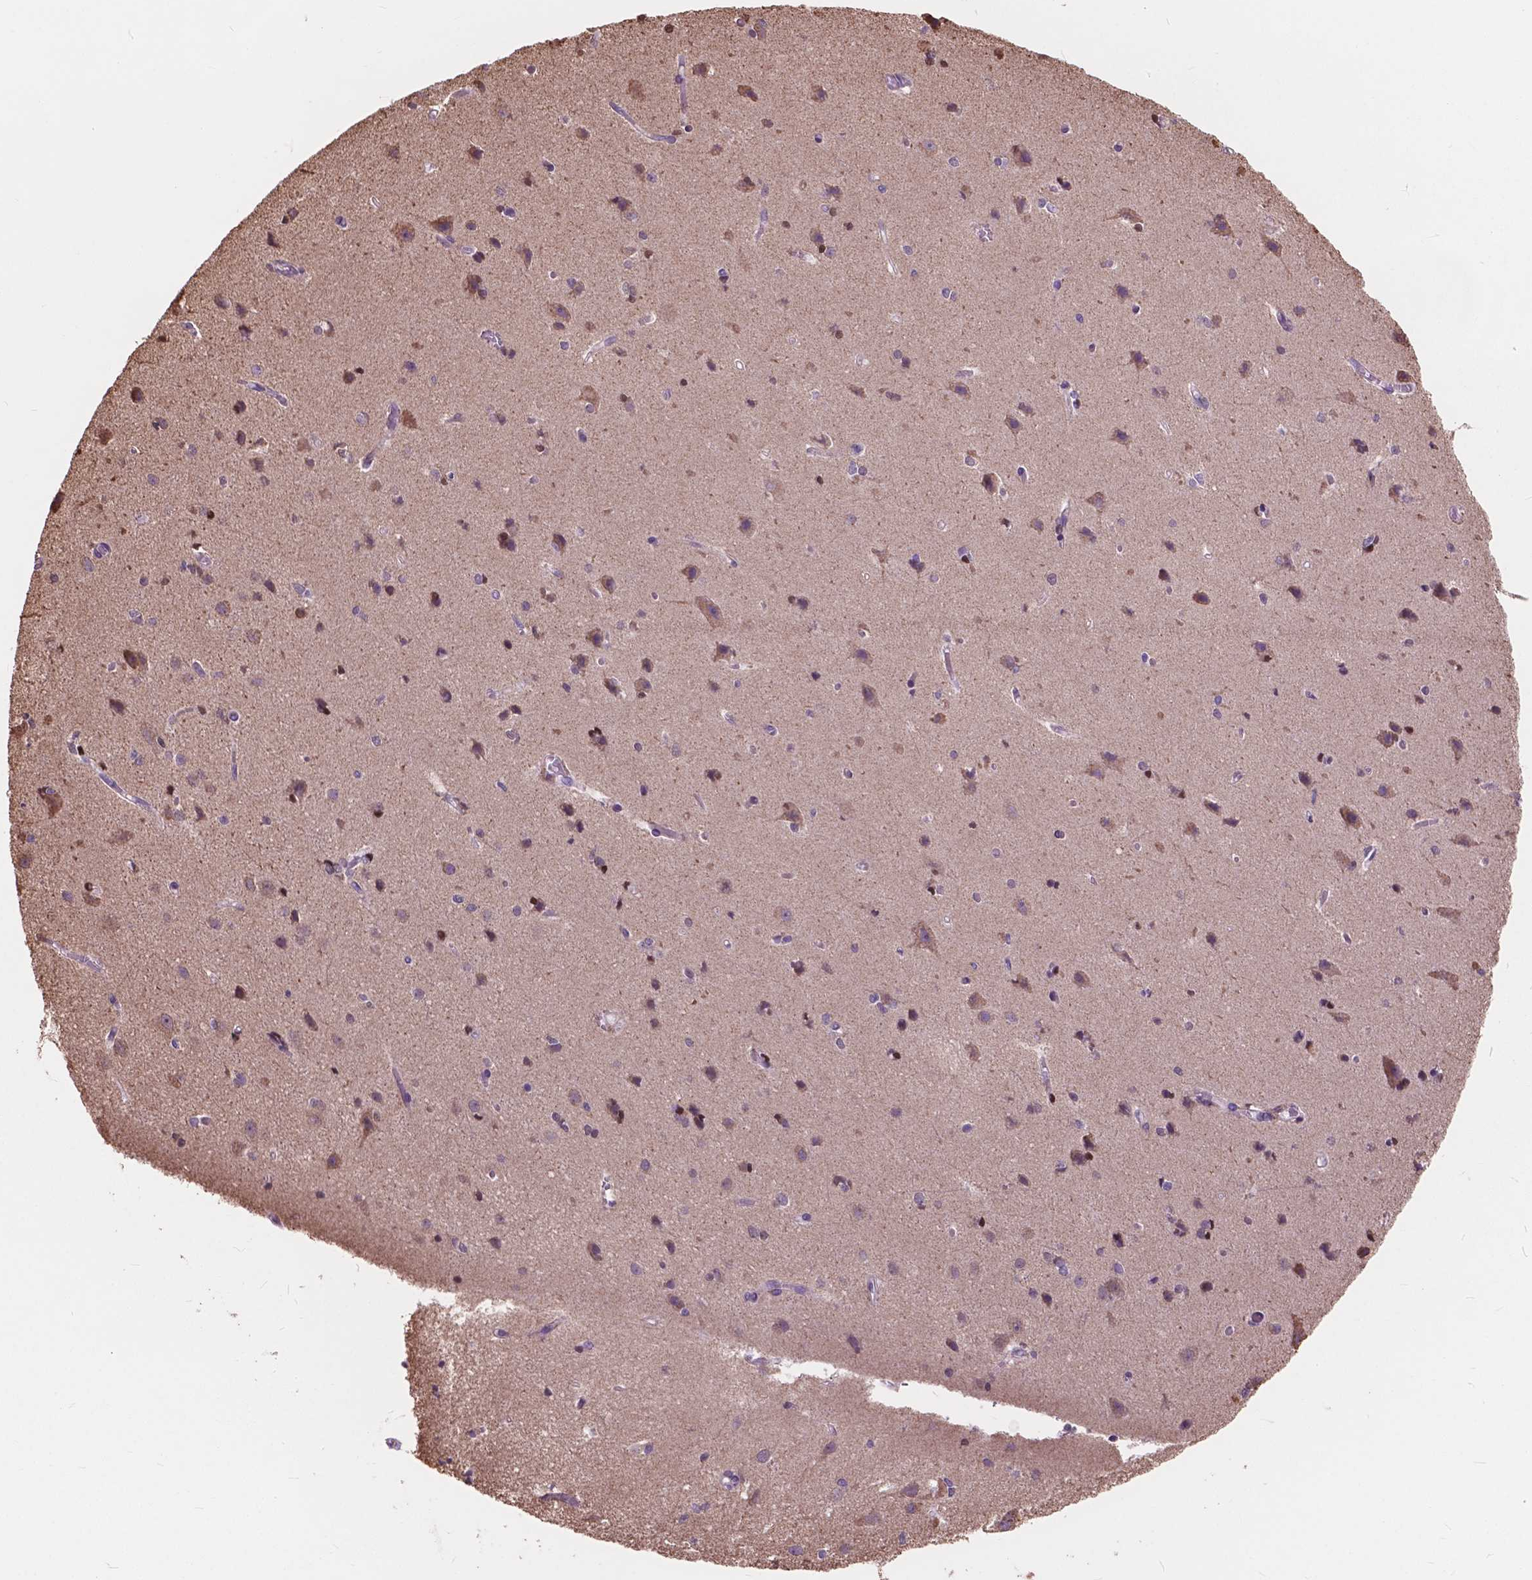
{"staining": {"intensity": "negative", "quantity": "none", "location": "none"}, "tissue": "cerebral cortex", "cell_type": "Endothelial cells", "image_type": "normal", "snomed": [{"axis": "morphology", "description": "Normal tissue, NOS"}, {"axis": "topography", "description": "Cerebral cortex"}], "caption": "IHC micrograph of unremarkable human cerebral cortex stained for a protein (brown), which shows no expression in endothelial cells. (Immunohistochemistry (ihc), brightfield microscopy, high magnification).", "gene": "SCOC", "patient": {"sex": "male", "age": 37}}